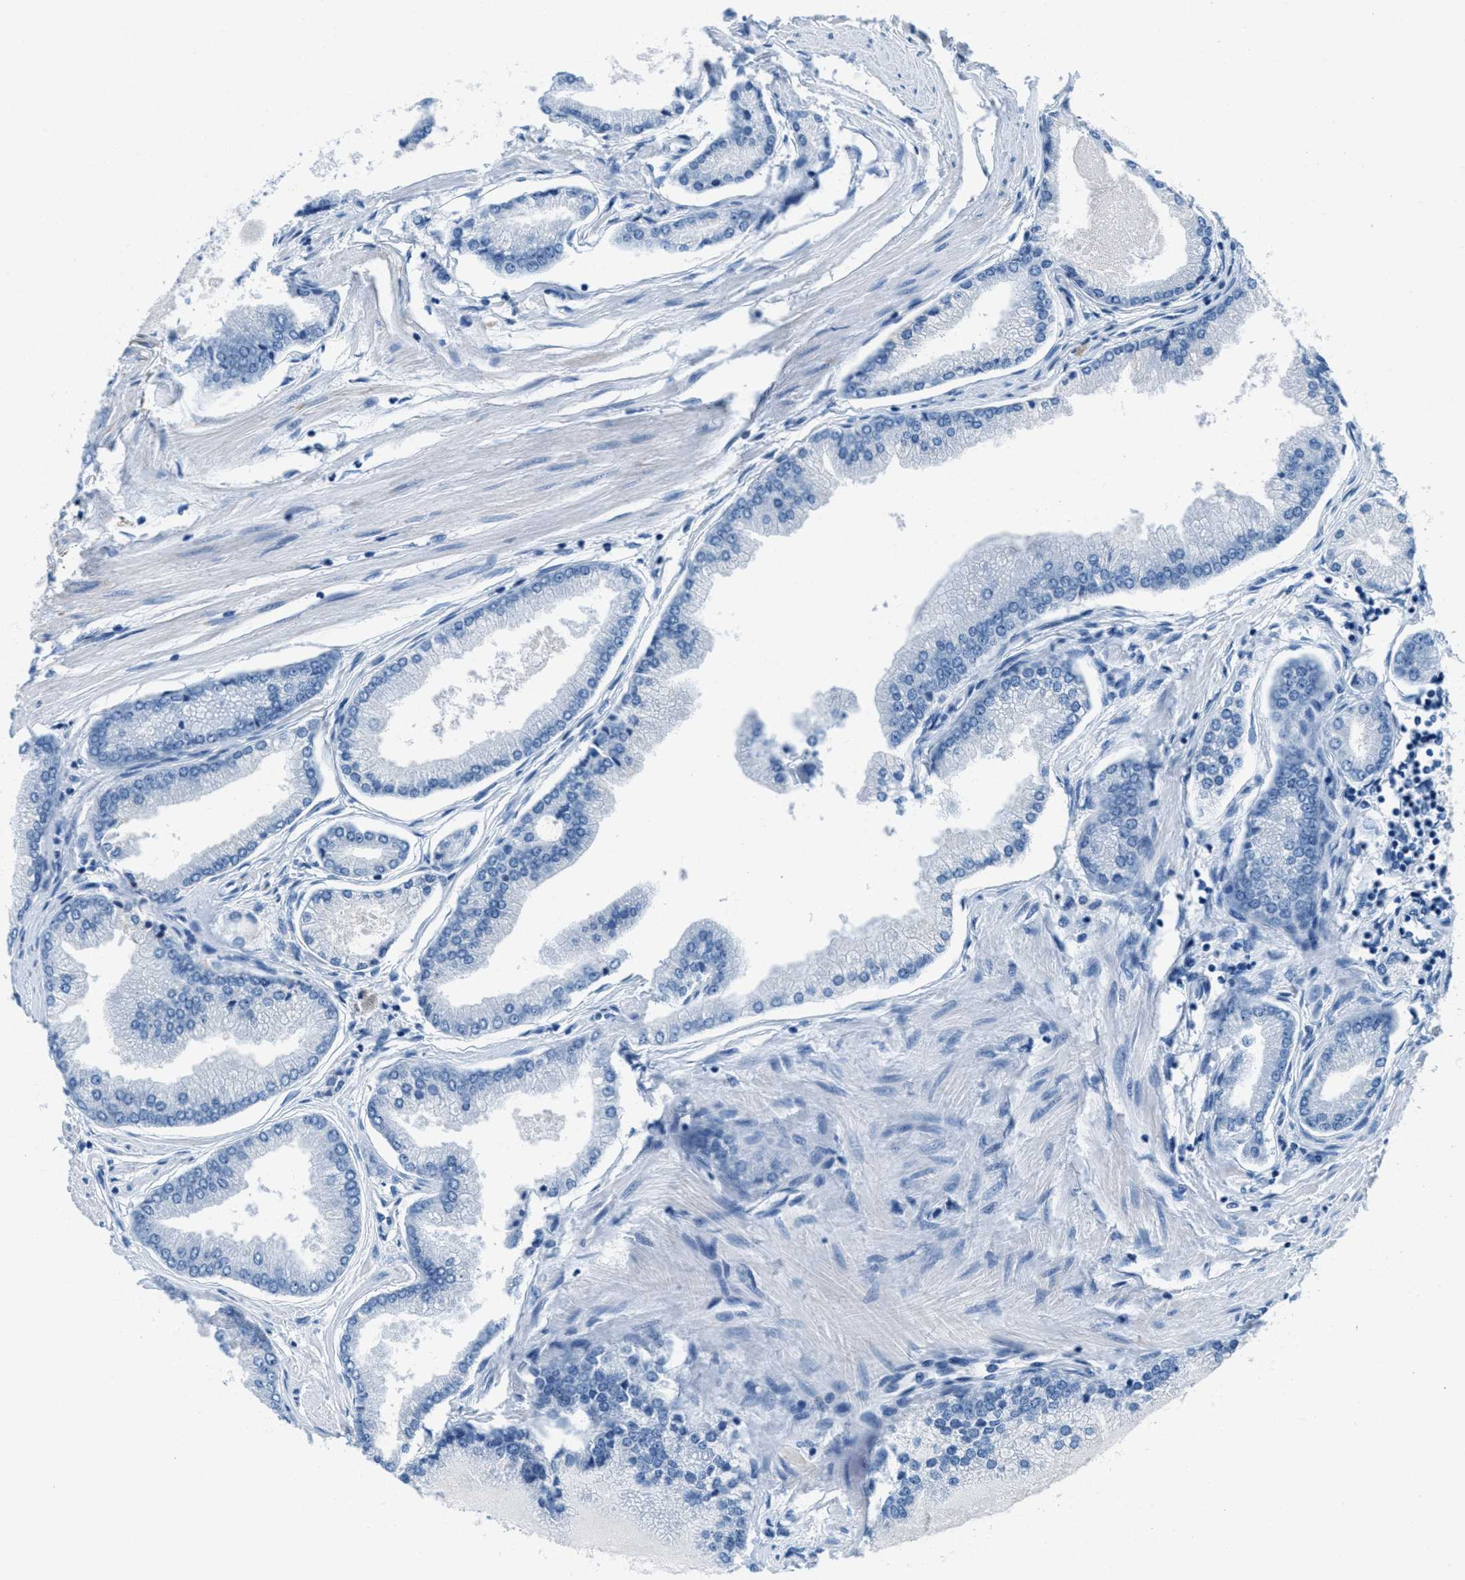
{"staining": {"intensity": "negative", "quantity": "none", "location": "none"}, "tissue": "prostate cancer", "cell_type": "Tumor cells", "image_type": "cancer", "snomed": [{"axis": "morphology", "description": "Adenocarcinoma, High grade"}, {"axis": "topography", "description": "Prostate"}], "caption": "Tumor cells show no significant expression in prostate cancer (adenocarcinoma (high-grade)).", "gene": "MGARP", "patient": {"sex": "male", "age": 61}}